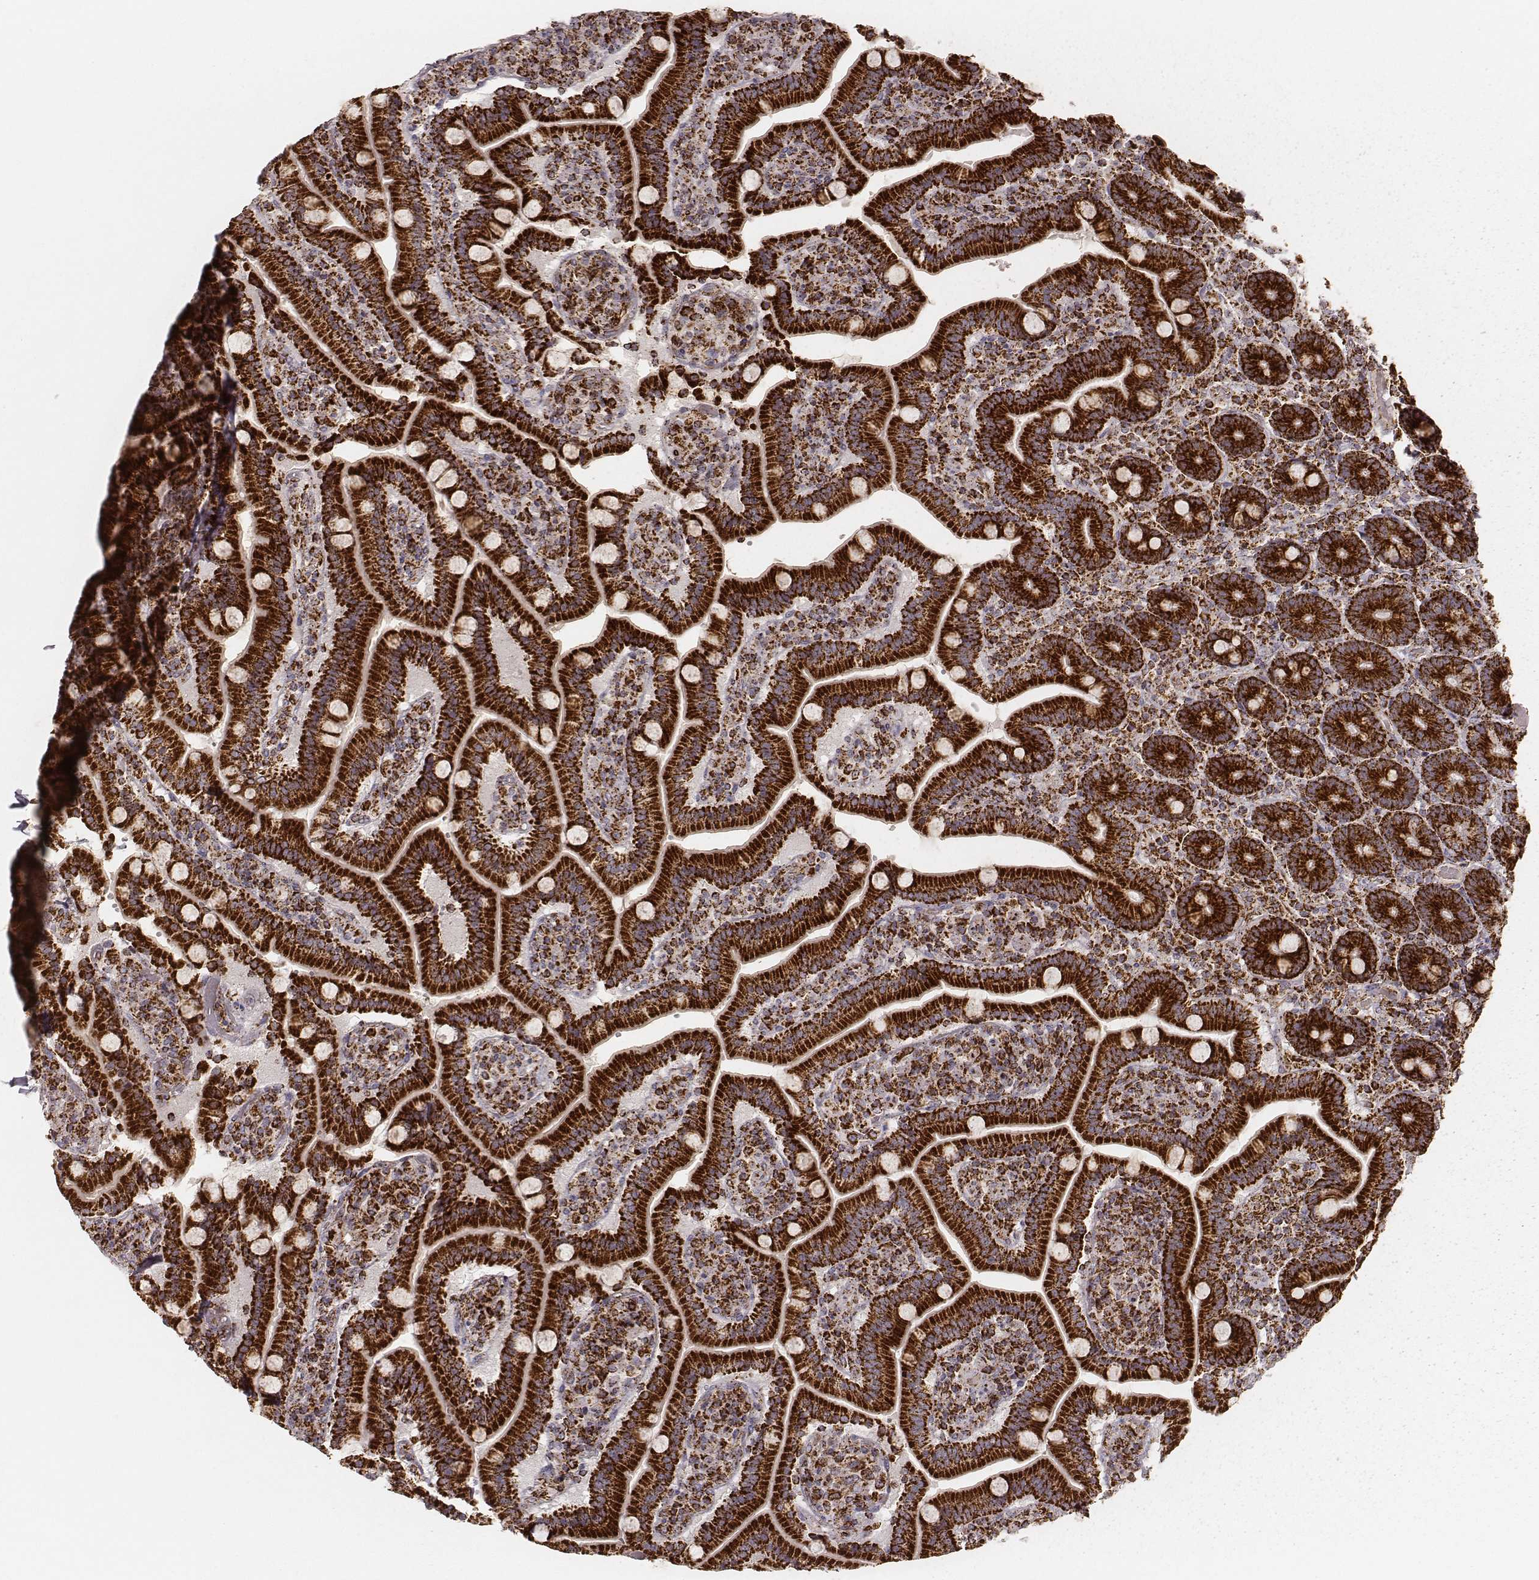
{"staining": {"intensity": "strong", "quantity": ">75%", "location": "cytoplasmic/membranous"}, "tissue": "duodenum", "cell_type": "Glandular cells", "image_type": "normal", "snomed": [{"axis": "morphology", "description": "Normal tissue, NOS"}, {"axis": "topography", "description": "Duodenum"}], "caption": "Benign duodenum reveals strong cytoplasmic/membranous staining in approximately >75% of glandular cells, visualized by immunohistochemistry.", "gene": "CS", "patient": {"sex": "female", "age": 62}}